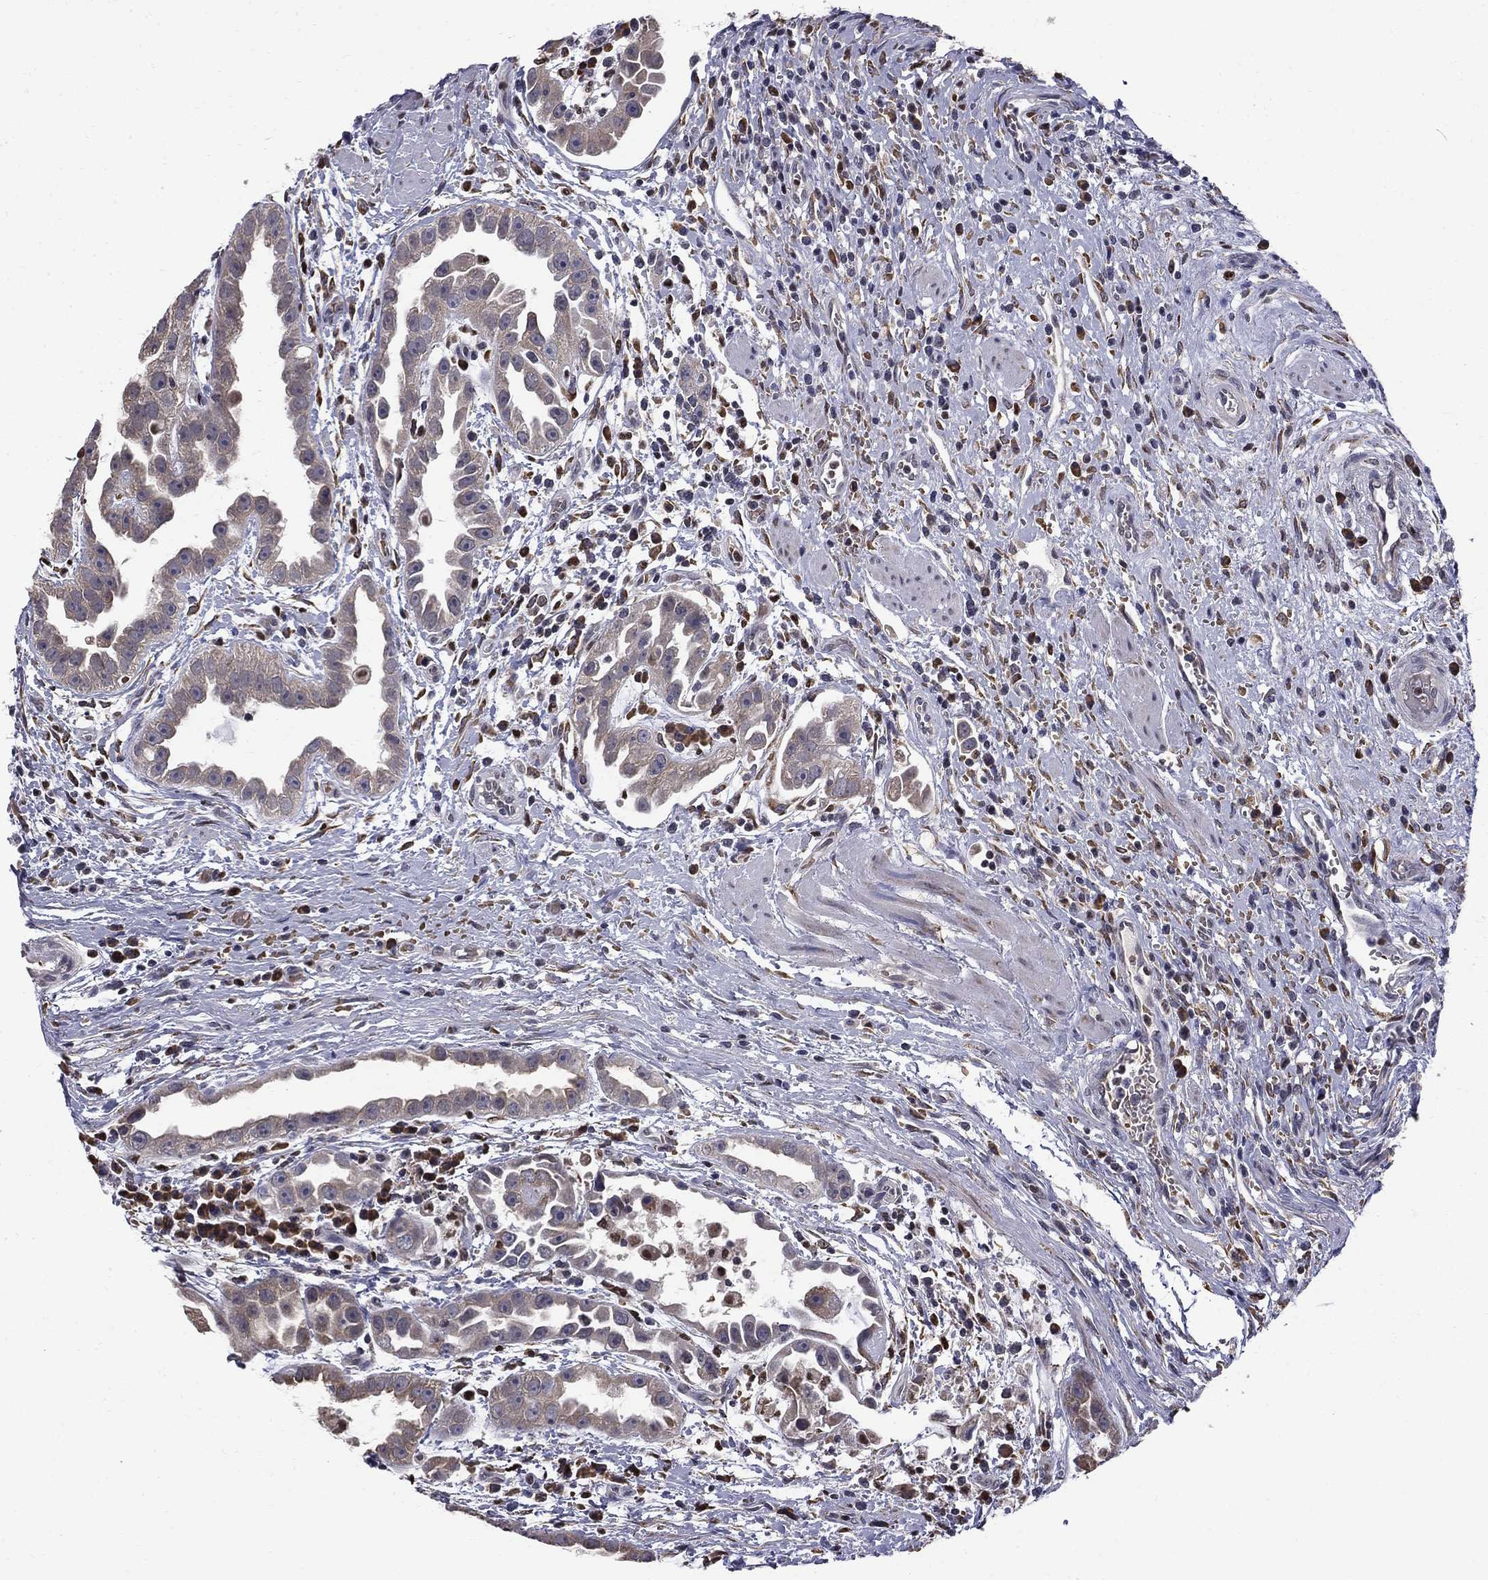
{"staining": {"intensity": "negative", "quantity": "none", "location": "none"}, "tissue": "urothelial cancer", "cell_type": "Tumor cells", "image_type": "cancer", "snomed": [{"axis": "morphology", "description": "Urothelial carcinoma, High grade"}, {"axis": "topography", "description": "Urinary bladder"}], "caption": "The micrograph demonstrates no significant positivity in tumor cells of urothelial carcinoma (high-grade).", "gene": "HSPB2", "patient": {"sex": "female", "age": 41}}